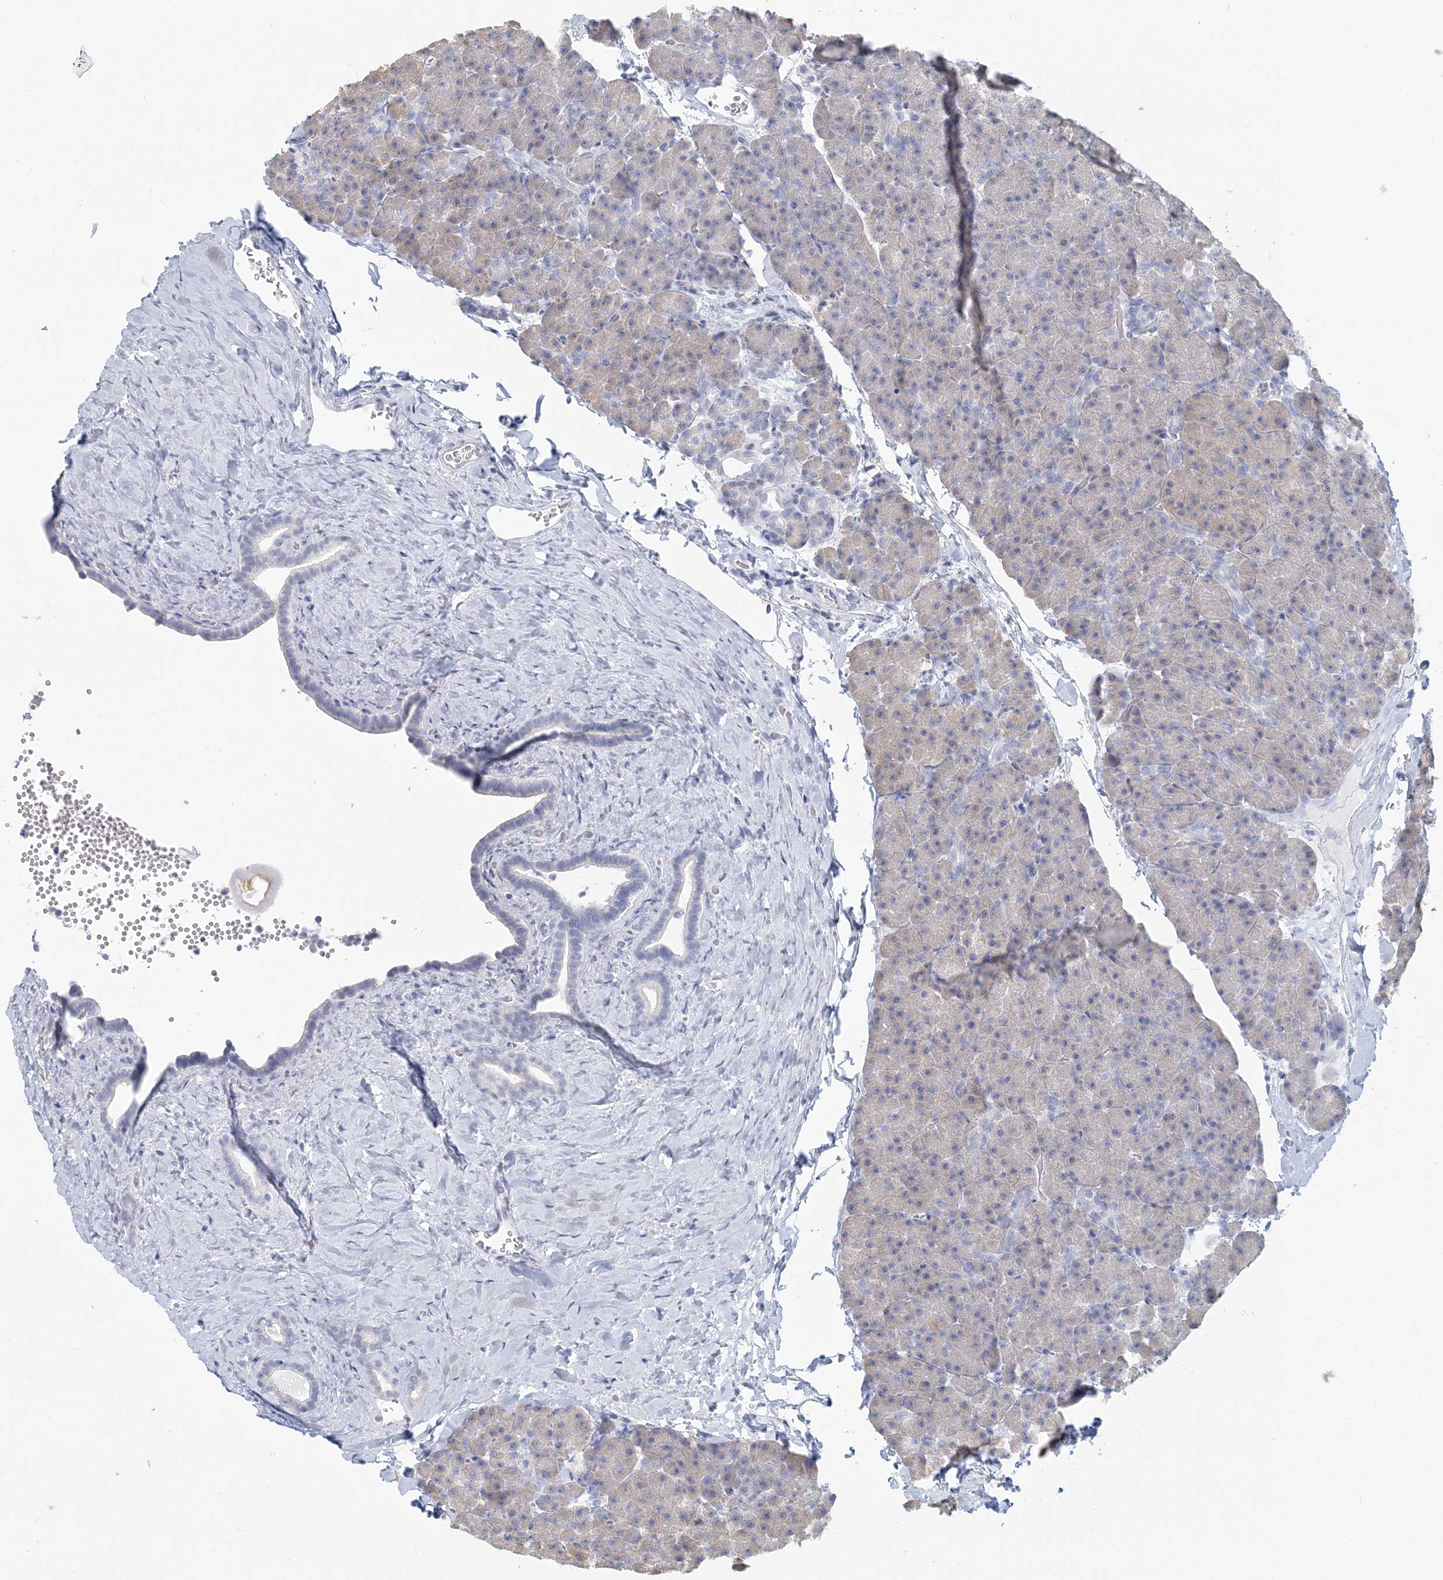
{"staining": {"intensity": "weak", "quantity": "<25%", "location": "cytoplasmic/membranous"}, "tissue": "pancreas", "cell_type": "Exocrine glandular cells", "image_type": "normal", "snomed": [{"axis": "morphology", "description": "Normal tissue, NOS"}, {"axis": "morphology", "description": "Carcinoid, malignant, NOS"}, {"axis": "topography", "description": "Pancreas"}], "caption": "Immunohistochemistry (IHC) of benign human pancreas exhibits no expression in exocrine glandular cells. The staining is performed using DAB brown chromogen with nuclei counter-stained in using hematoxylin.", "gene": "CSN1S1", "patient": {"sex": "female", "age": 35}}